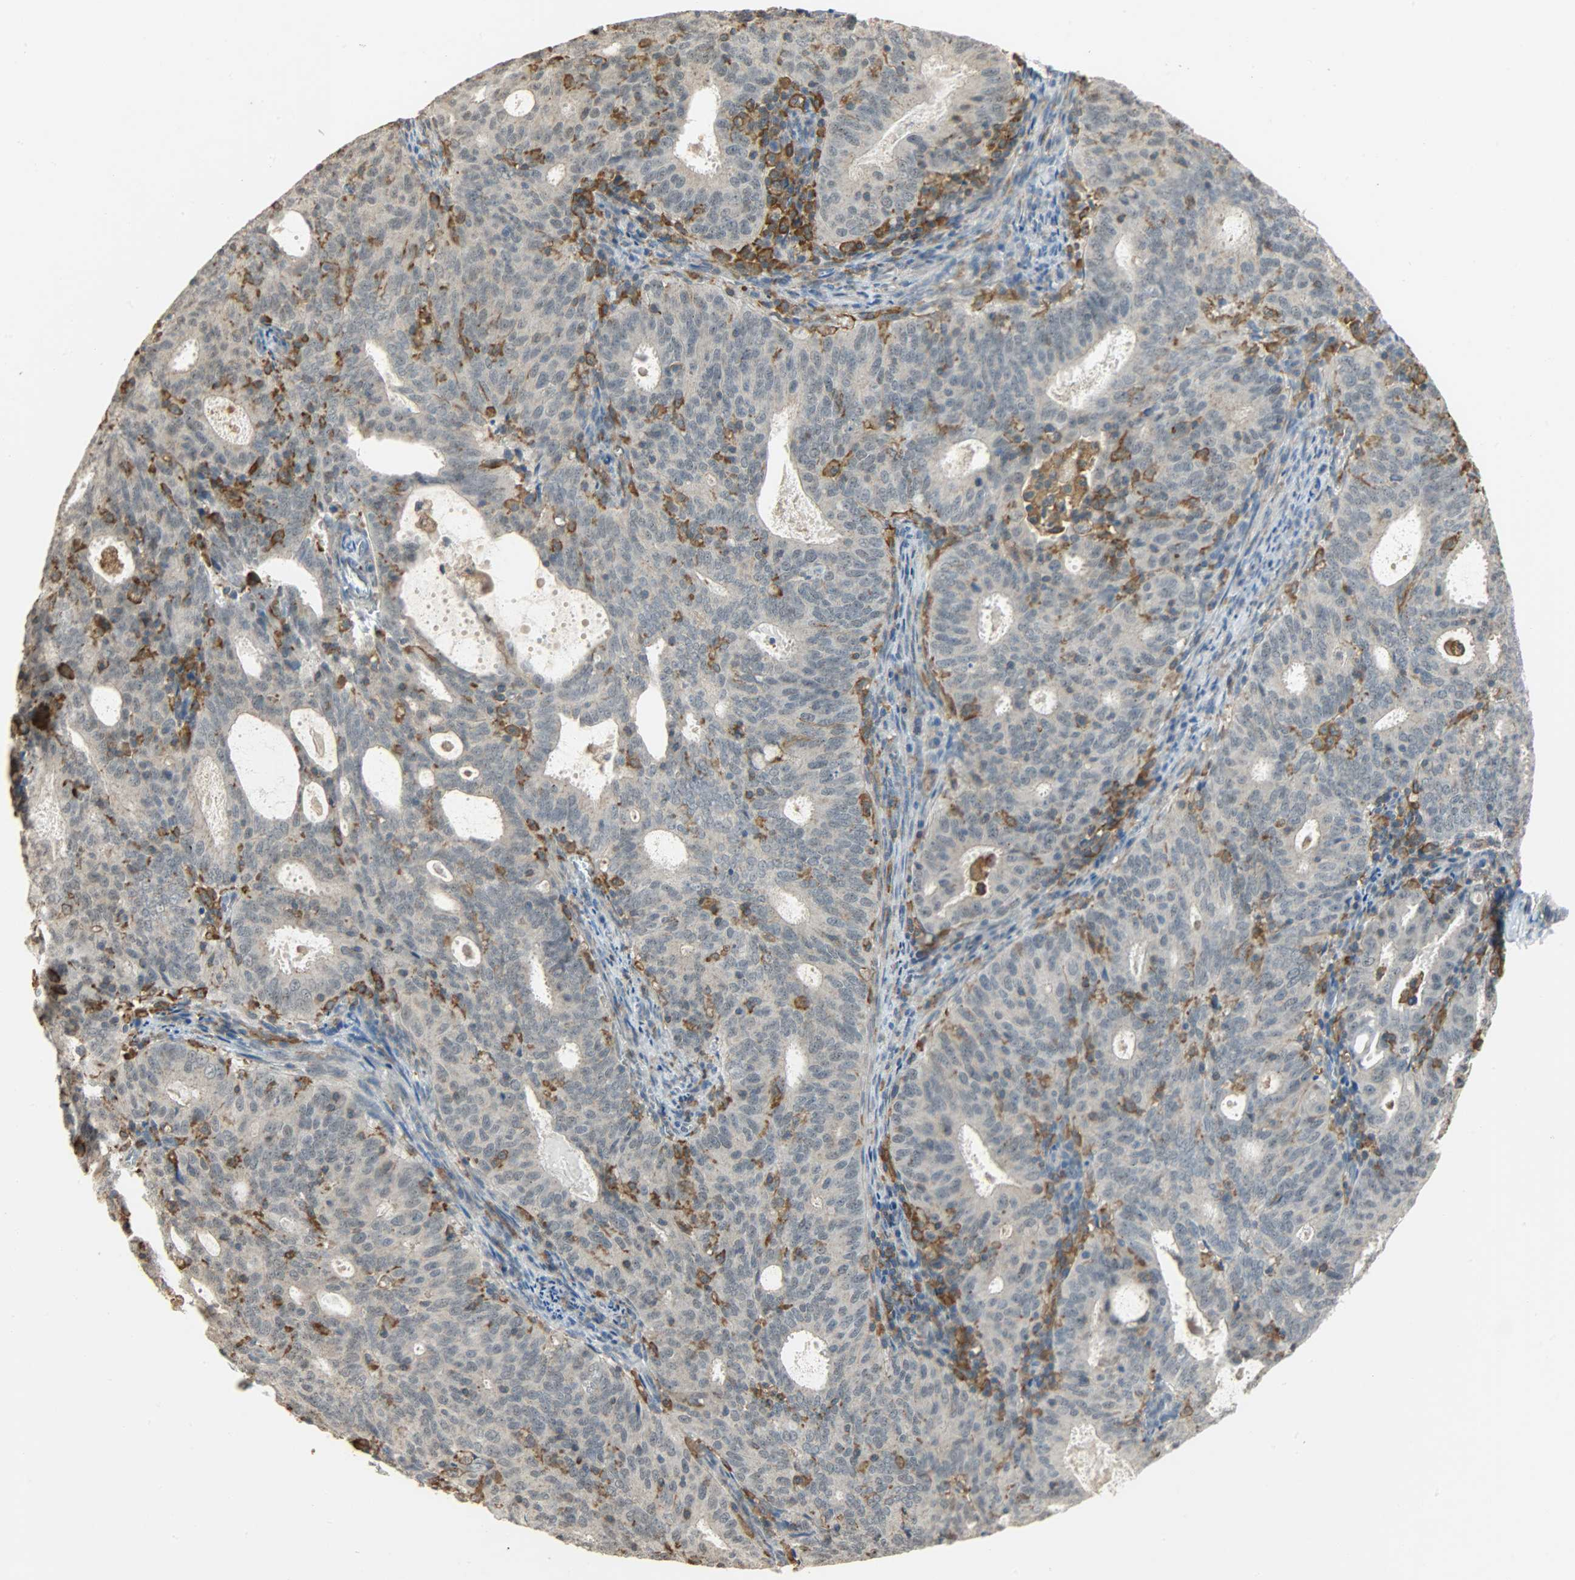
{"staining": {"intensity": "weak", "quantity": "25%-75%", "location": "cytoplasmic/membranous"}, "tissue": "cervical cancer", "cell_type": "Tumor cells", "image_type": "cancer", "snomed": [{"axis": "morphology", "description": "Adenocarcinoma, NOS"}, {"axis": "topography", "description": "Cervix"}], "caption": "Immunohistochemistry of human cervical cancer displays low levels of weak cytoplasmic/membranous expression in approximately 25%-75% of tumor cells.", "gene": "SKAP2", "patient": {"sex": "female", "age": 44}}